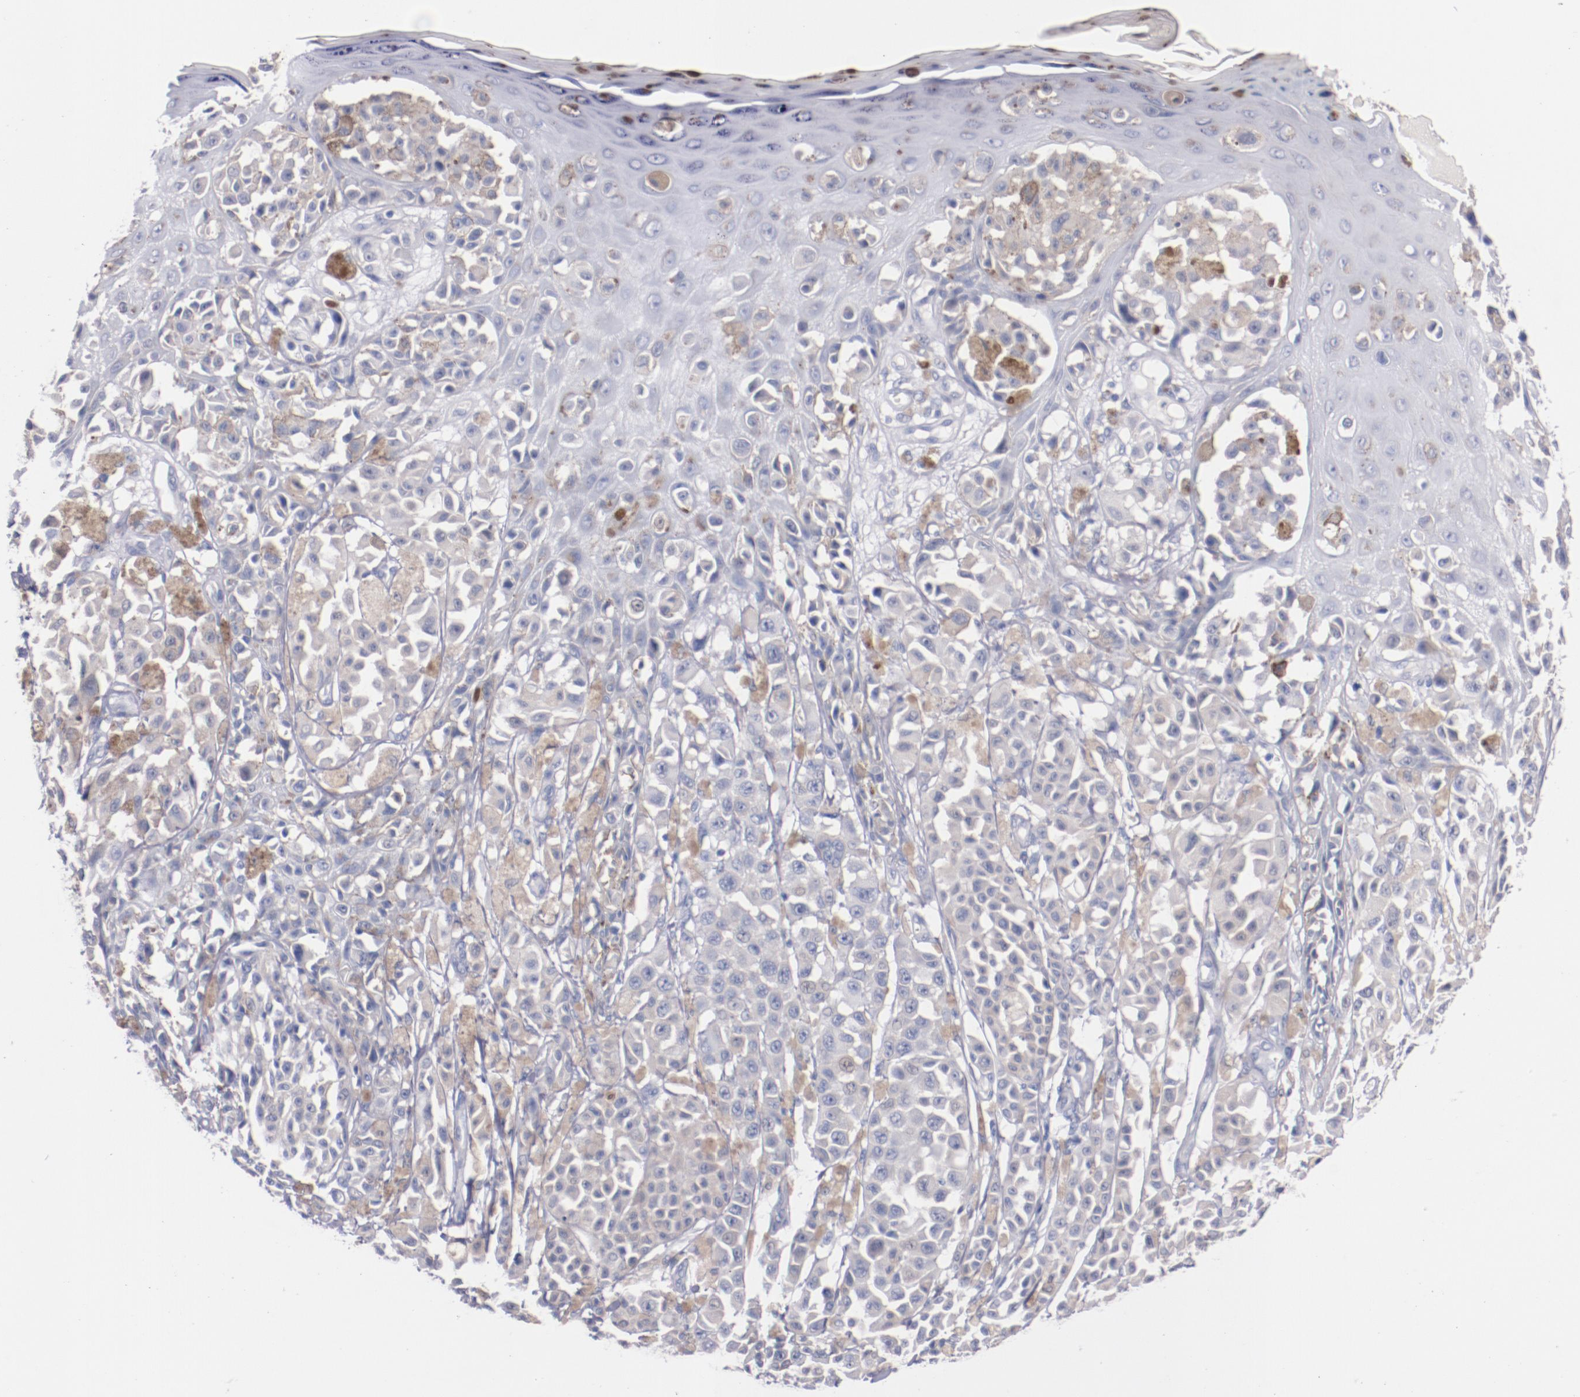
{"staining": {"intensity": "negative", "quantity": "none", "location": "none"}, "tissue": "melanoma", "cell_type": "Tumor cells", "image_type": "cancer", "snomed": [{"axis": "morphology", "description": "Malignant melanoma, NOS"}, {"axis": "topography", "description": "Skin"}], "caption": "Immunohistochemistry micrograph of neoplastic tissue: human malignant melanoma stained with DAB exhibits no significant protein positivity in tumor cells.", "gene": "CNTNAP2", "patient": {"sex": "female", "age": 38}}